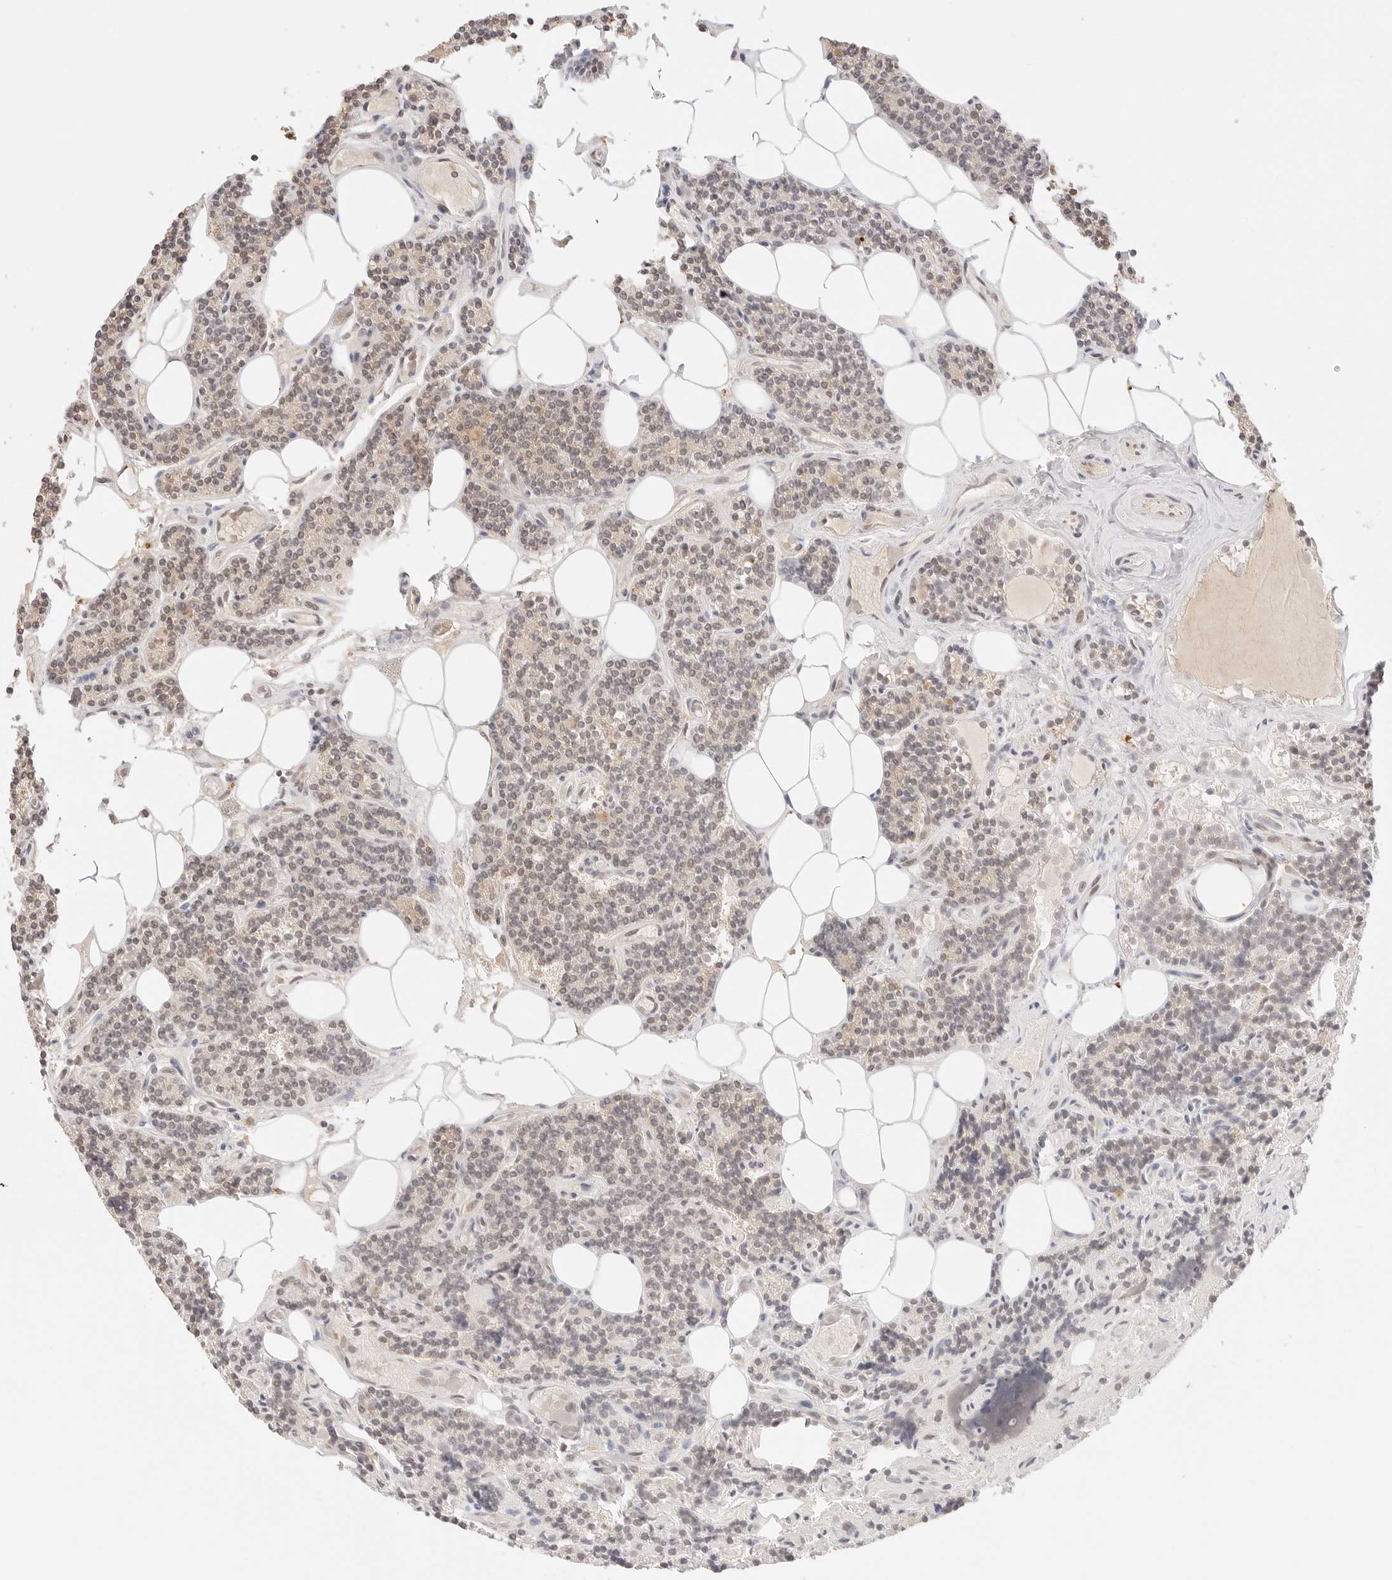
{"staining": {"intensity": "weak", "quantity": "25%-75%", "location": "cytoplasmic/membranous"}, "tissue": "parathyroid gland", "cell_type": "Glandular cells", "image_type": "normal", "snomed": [{"axis": "morphology", "description": "Normal tissue, NOS"}, {"axis": "topography", "description": "Parathyroid gland"}], "caption": "Immunohistochemistry micrograph of normal parathyroid gland: human parathyroid gland stained using immunohistochemistry shows low levels of weak protein expression localized specifically in the cytoplasmic/membranous of glandular cells, appearing as a cytoplasmic/membranous brown color.", "gene": "RPS6KL1", "patient": {"sex": "female", "age": 43}}